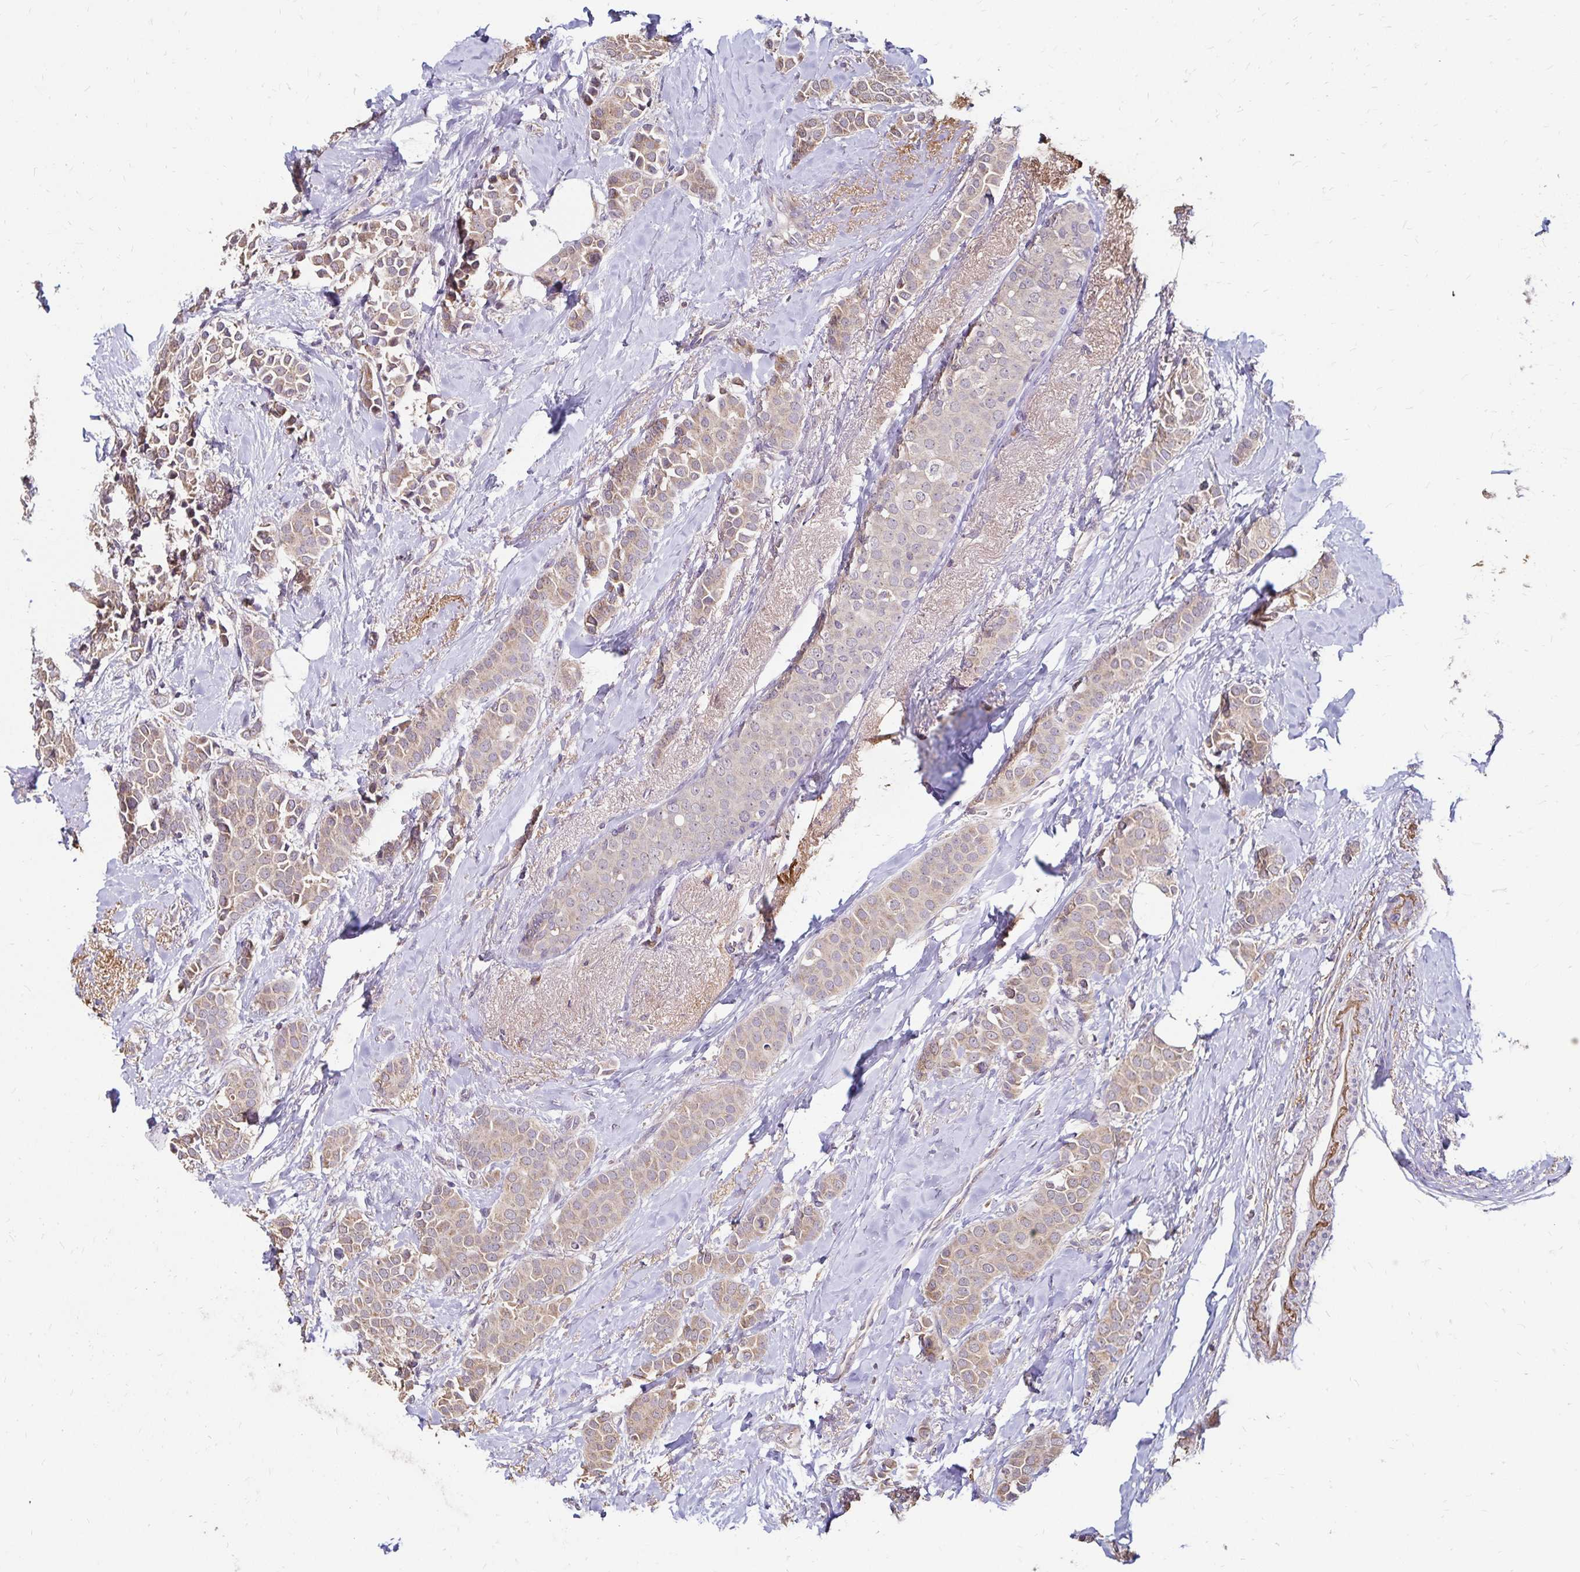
{"staining": {"intensity": "weak", "quantity": ">75%", "location": "cytoplasmic/membranous"}, "tissue": "breast cancer", "cell_type": "Tumor cells", "image_type": "cancer", "snomed": [{"axis": "morphology", "description": "Duct carcinoma"}, {"axis": "topography", "description": "Breast"}], "caption": "Breast cancer (invasive ductal carcinoma) stained with a brown dye reveals weak cytoplasmic/membranous positive expression in approximately >75% of tumor cells.", "gene": "EMC10", "patient": {"sex": "female", "age": 79}}